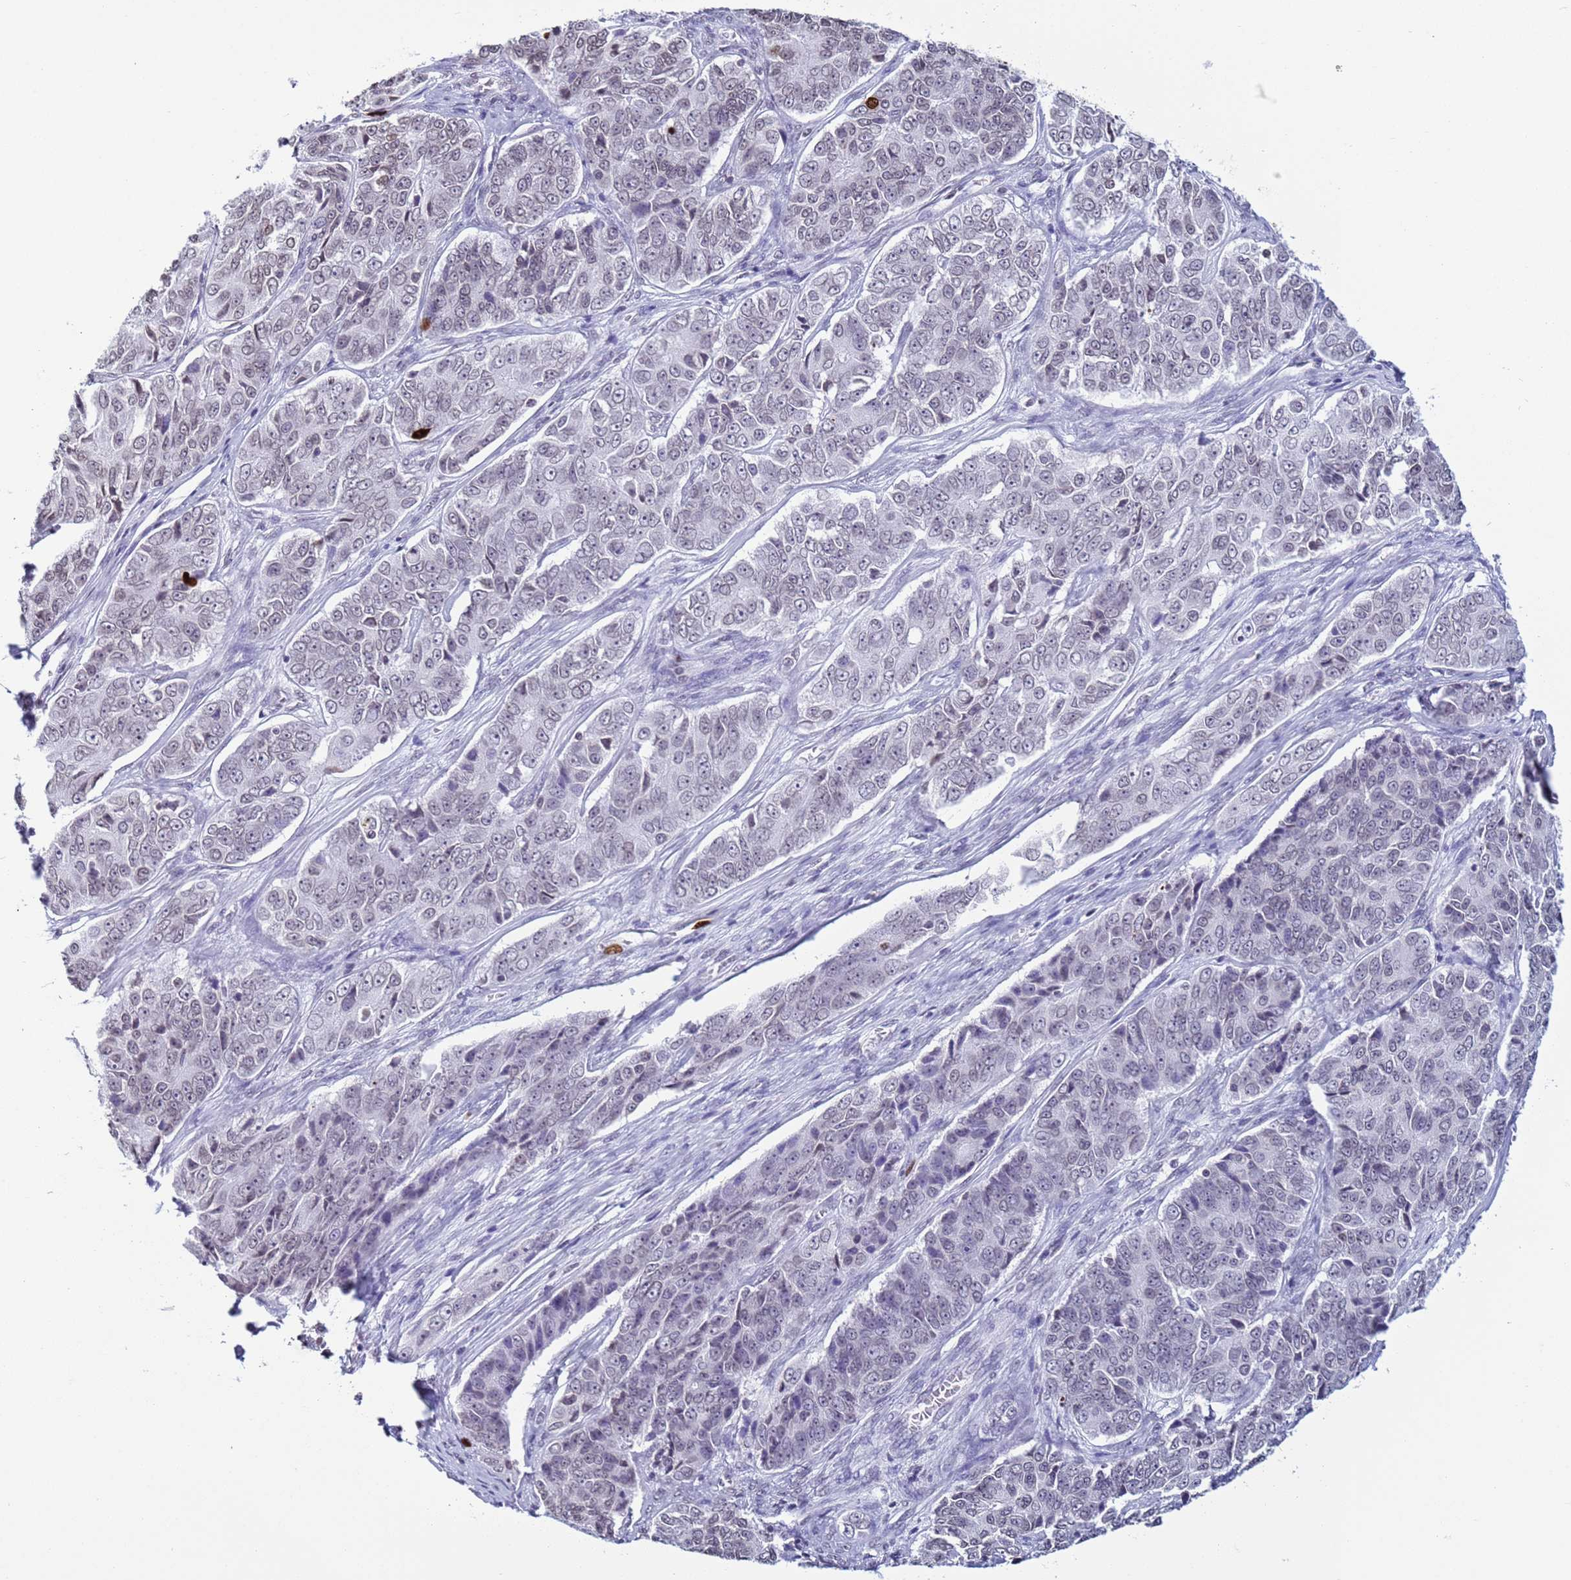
{"staining": {"intensity": "weak", "quantity": "<25%", "location": "nuclear"}, "tissue": "ovarian cancer", "cell_type": "Tumor cells", "image_type": "cancer", "snomed": [{"axis": "morphology", "description": "Carcinoma, endometroid"}, {"axis": "topography", "description": "Ovary"}], "caption": "A micrograph of human ovarian cancer is negative for staining in tumor cells.", "gene": "H4C8", "patient": {"sex": "female", "age": 51}}